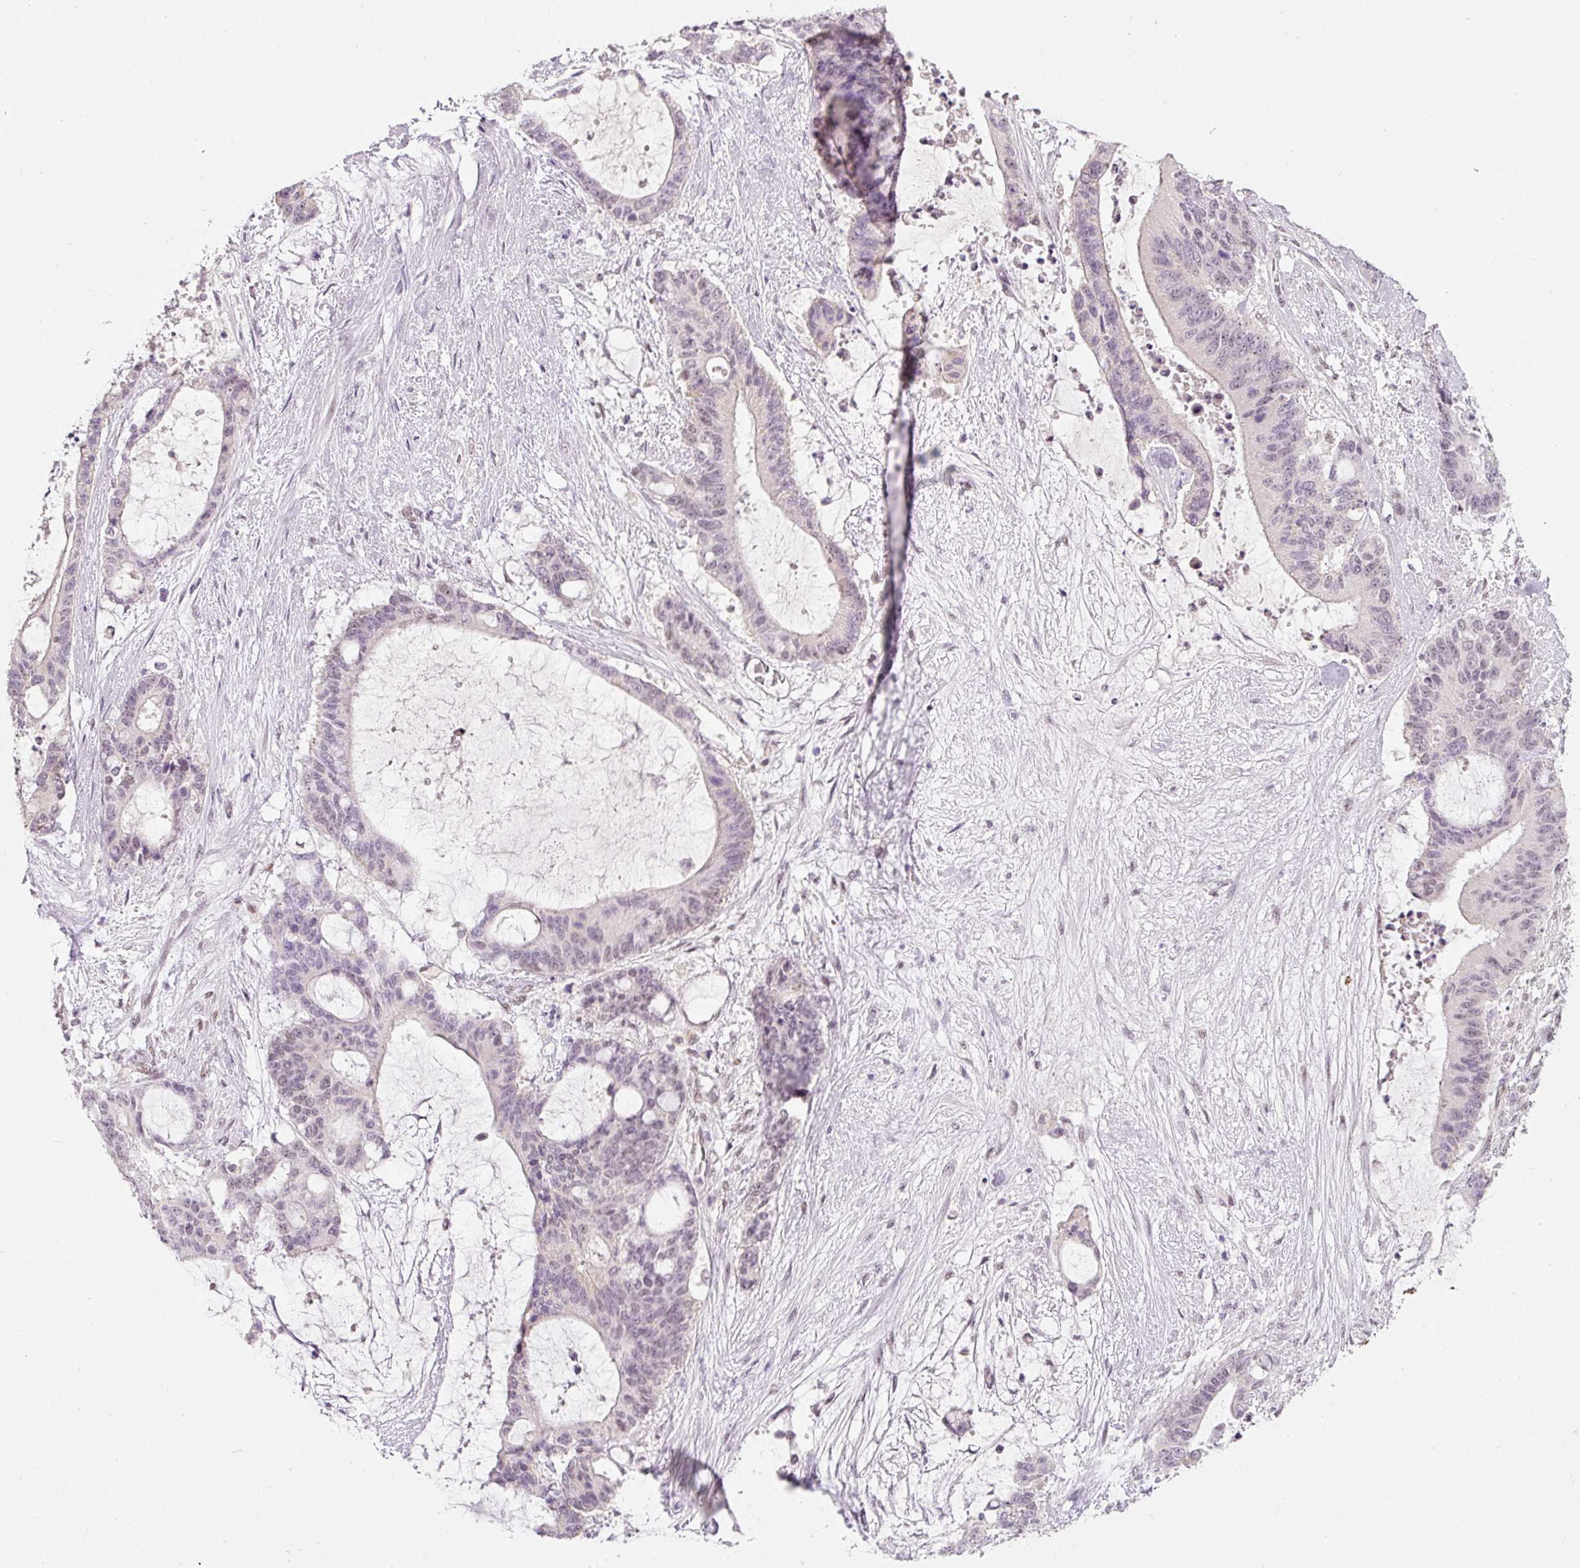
{"staining": {"intensity": "negative", "quantity": "none", "location": "none"}, "tissue": "liver cancer", "cell_type": "Tumor cells", "image_type": "cancer", "snomed": [{"axis": "morphology", "description": "Normal tissue, NOS"}, {"axis": "morphology", "description": "Cholangiocarcinoma"}, {"axis": "topography", "description": "Liver"}, {"axis": "topography", "description": "Peripheral nerve tissue"}], "caption": "Liver cholangiocarcinoma stained for a protein using immunohistochemistry shows no positivity tumor cells.", "gene": "FSTL3", "patient": {"sex": "female", "age": 73}}